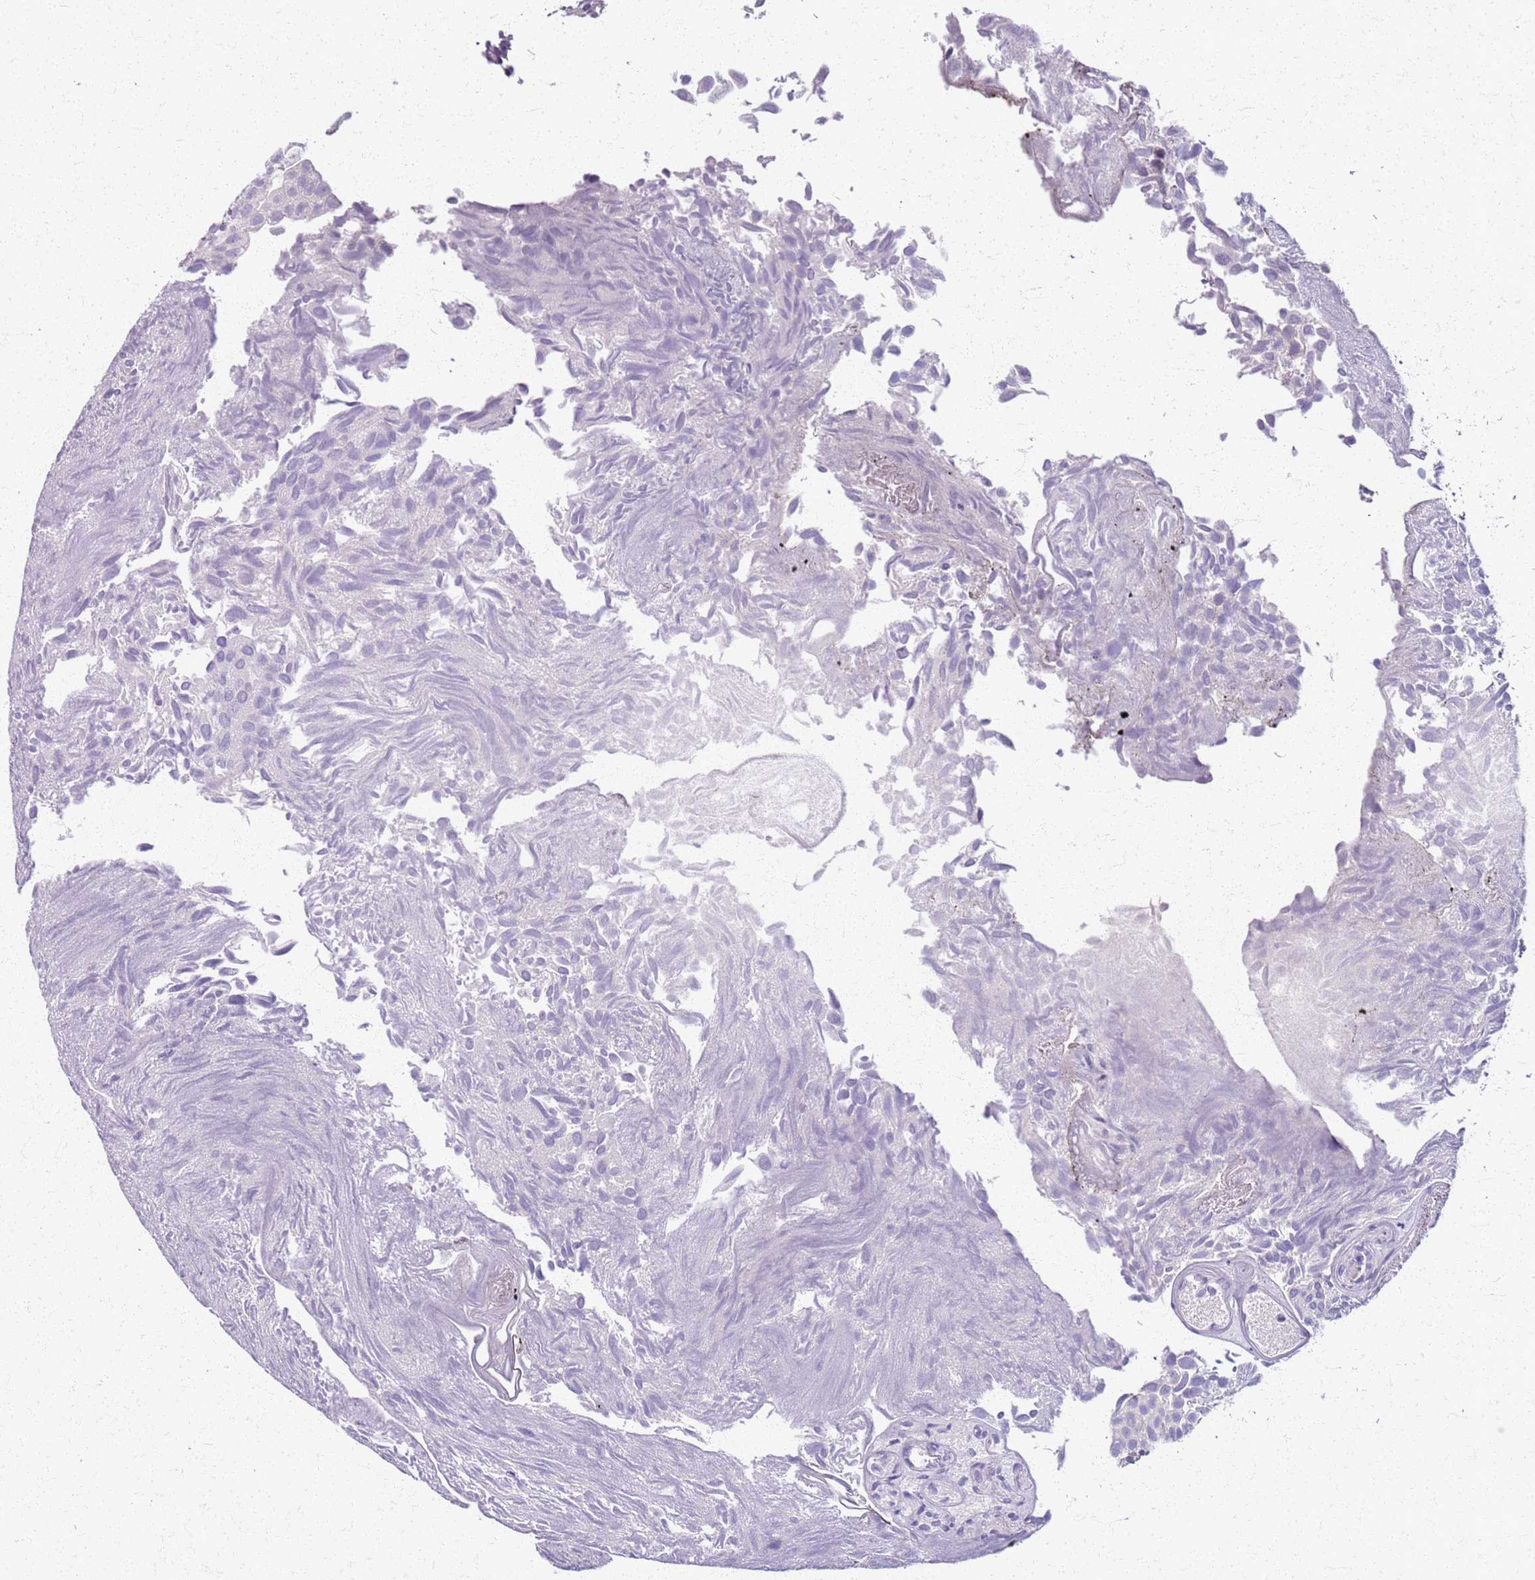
{"staining": {"intensity": "negative", "quantity": "none", "location": "none"}, "tissue": "urothelial cancer", "cell_type": "Tumor cells", "image_type": "cancer", "snomed": [{"axis": "morphology", "description": "Urothelial carcinoma, Low grade"}, {"axis": "topography", "description": "Urinary bladder"}], "caption": "Immunohistochemistry of urothelial cancer displays no staining in tumor cells.", "gene": "CSRP3", "patient": {"sex": "male", "age": 89}}